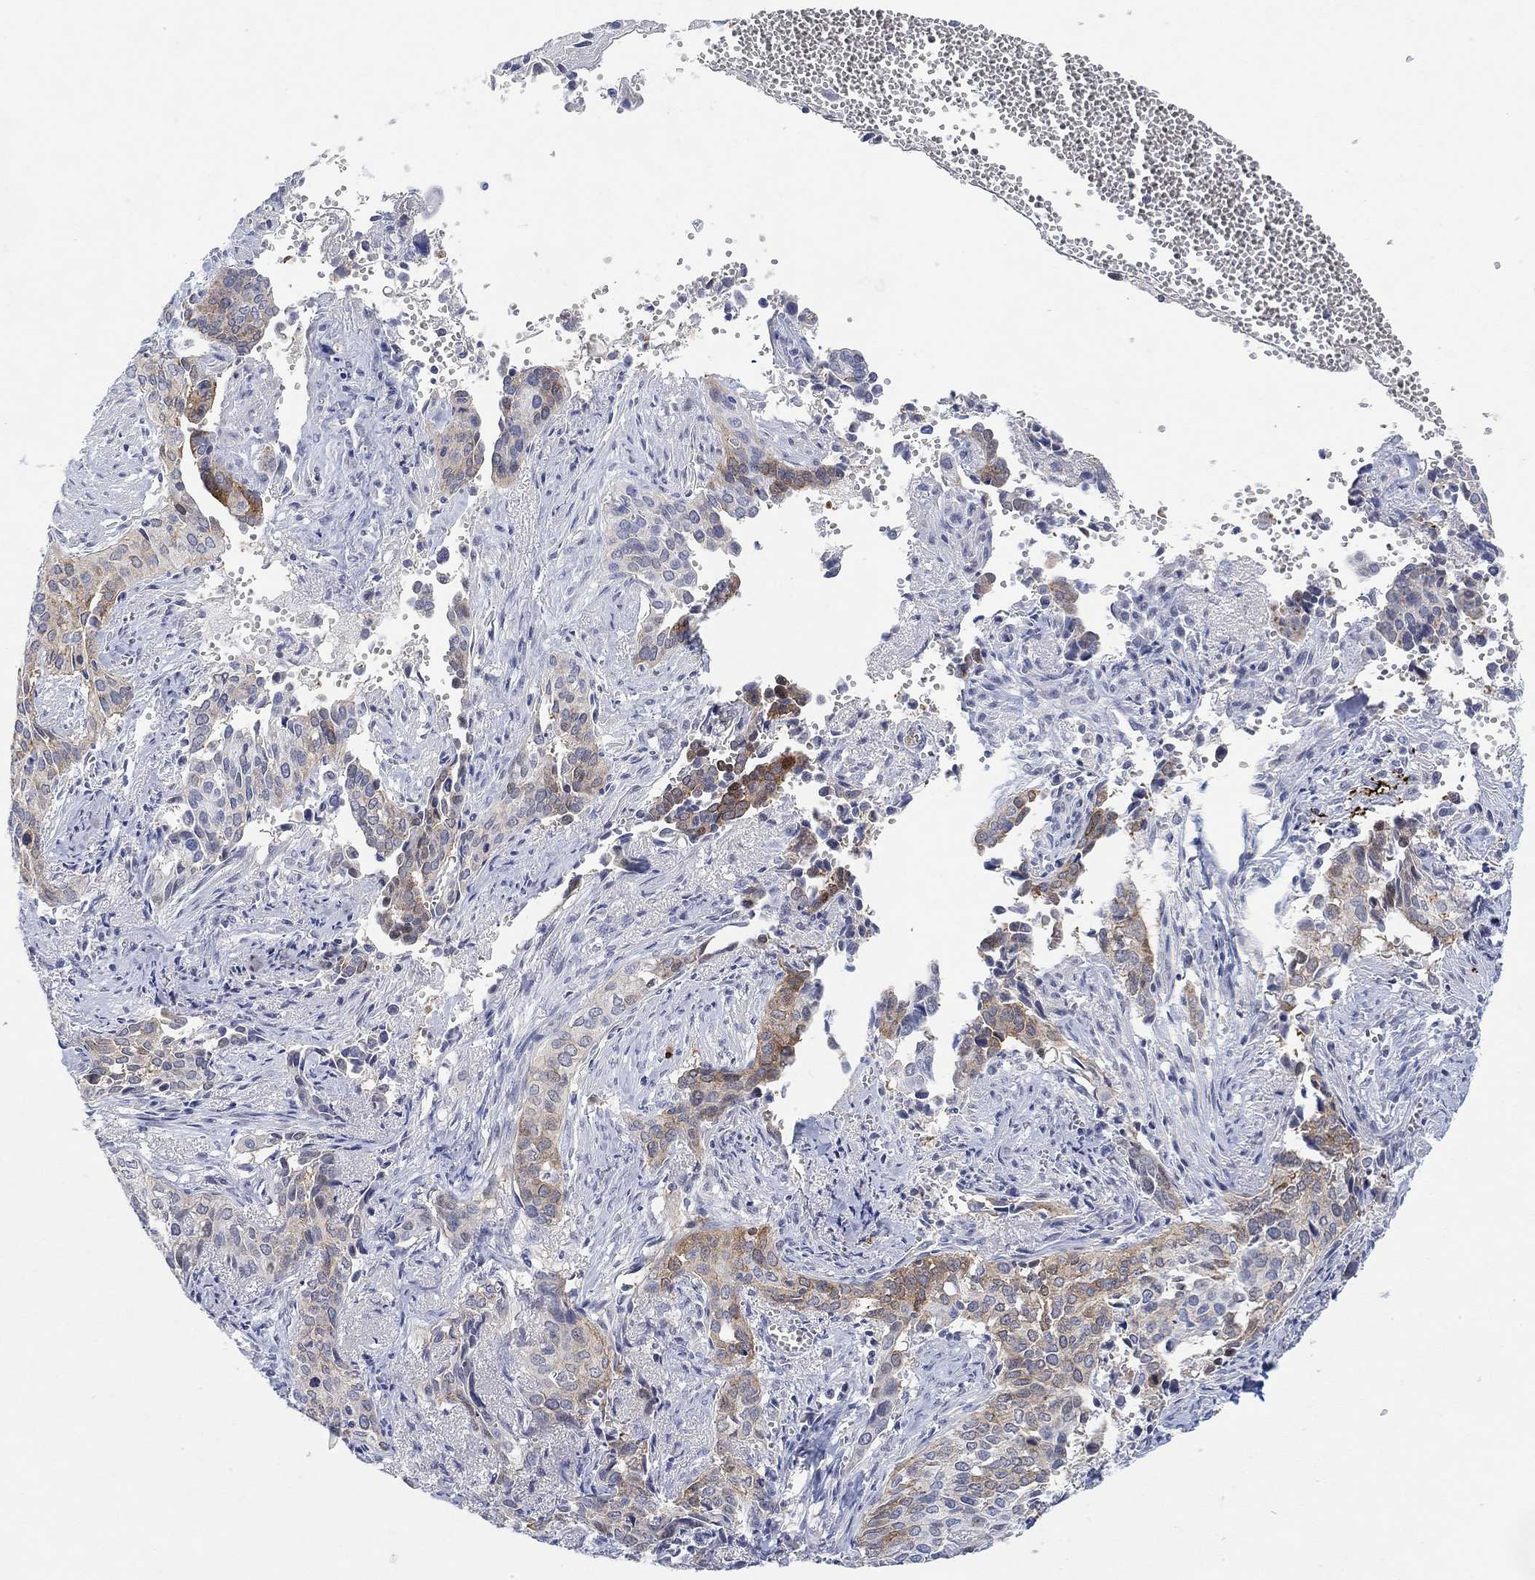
{"staining": {"intensity": "moderate", "quantity": "<25%", "location": "cytoplasmic/membranous"}, "tissue": "cervical cancer", "cell_type": "Tumor cells", "image_type": "cancer", "snomed": [{"axis": "morphology", "description": "Squamous cell carcinoma, NOS"}, {"axis": "topography", "description": "Cervix"}], "caption": "About <25% of tumor cells in cervical cancer (squamous cell carcinoma) exhibit moderate cytoplasmic/membranous protein staining as visualized by brown immunohistochemical staining.", "gene": "VAT1L", "patient": {"sex": "female", "age": 29}}